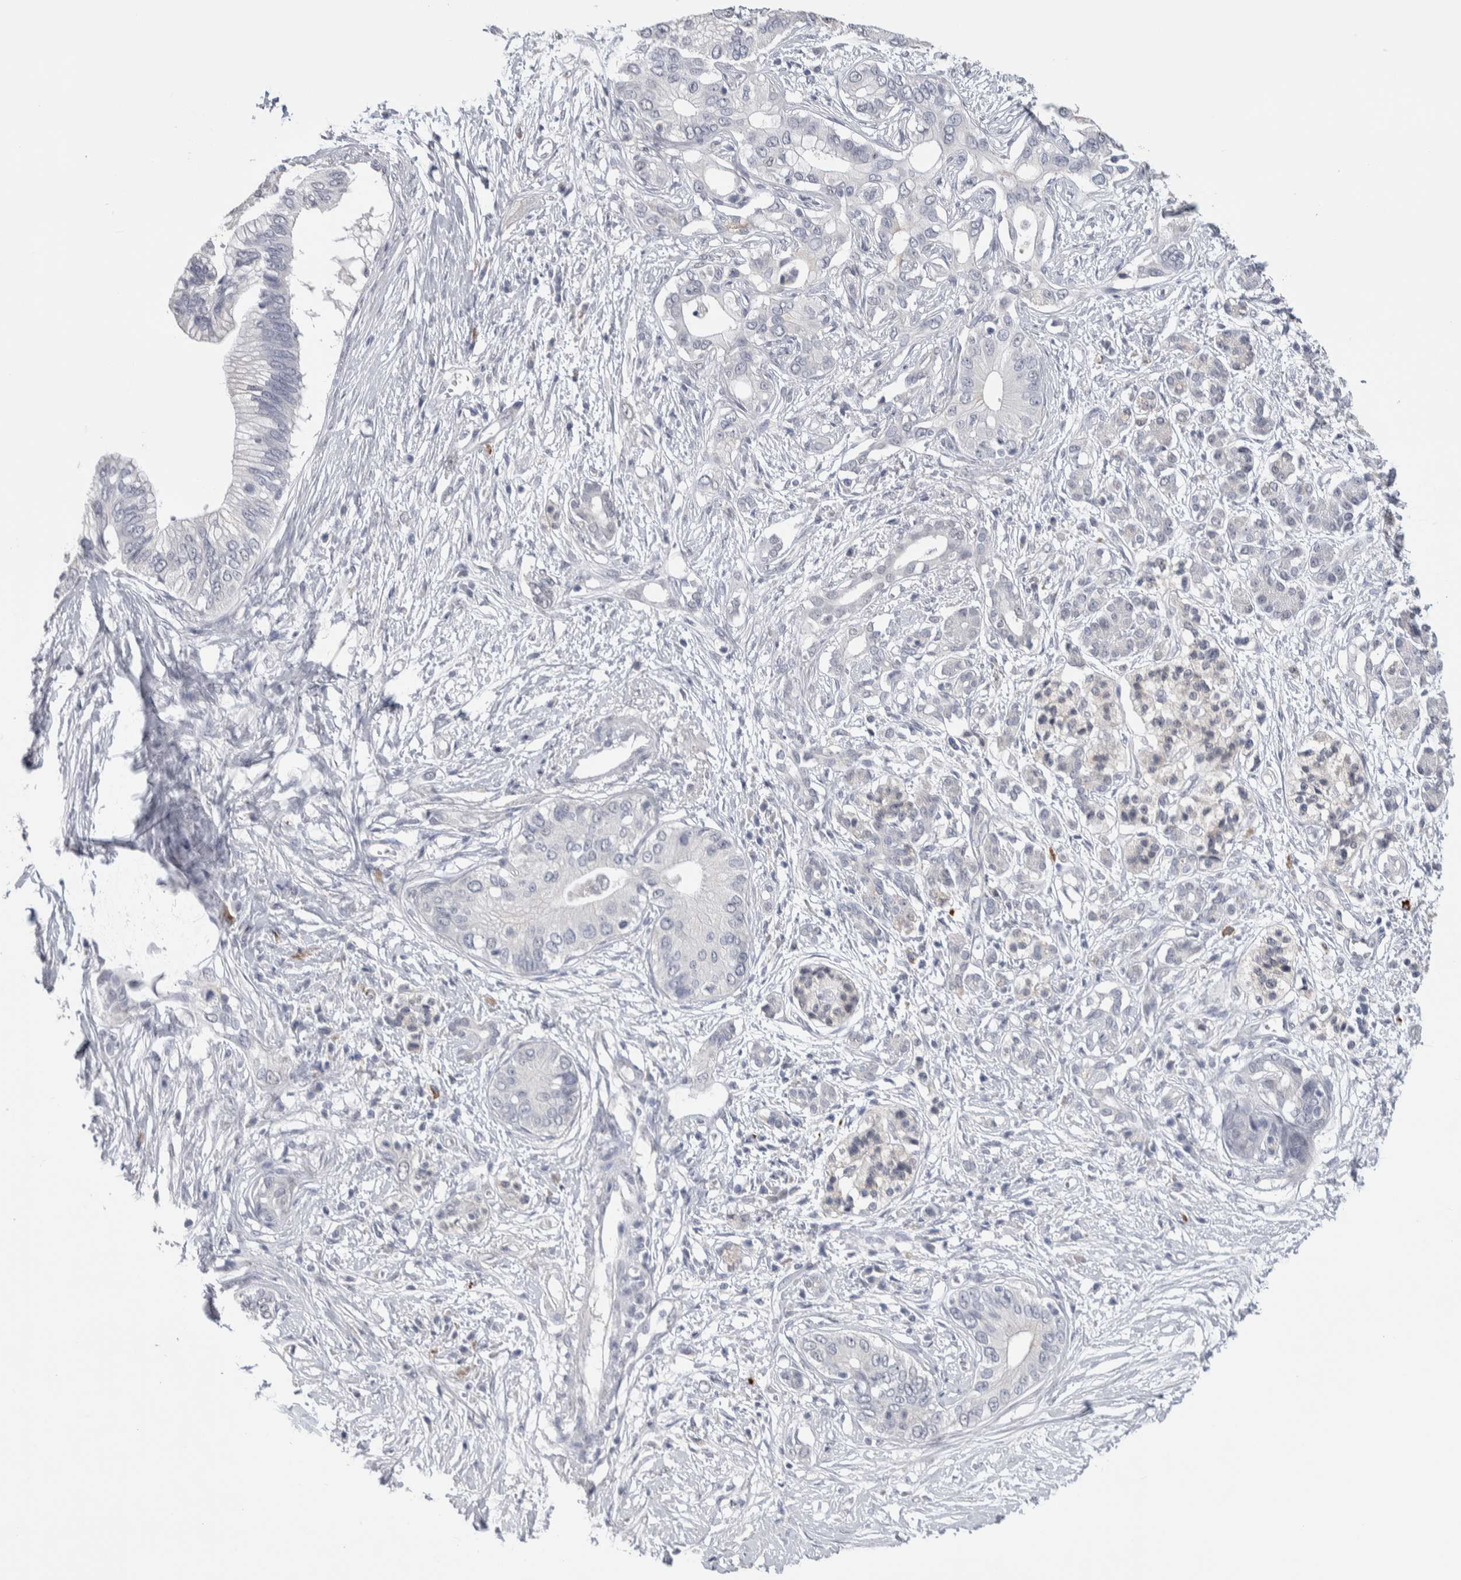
{"staining": {"intensity": "negative", "quantity": "none", "location": "none"}, "tissue": "pancreatic cancer", "cell_type": "Tumor cells", "image_type": "cancer", "snomed": [{"axis": "morphology", "description": "Normal tissue, NOS"}, {"axis": "morphology", "description": "Adenocarcinoma, NOS"}, {"axis": "topography", "description": "Pancreas"}, {"axis": "topography", "description": "Peripheral nerve tissue"}], "caption": "DAB (3,3'-diaminobenzidine) immunohistochemical staining of human pancreatic adenocarcinoma reveals no significant expression in tumor cells. (DAB immunohistochemistry, high magnification).", "gene": "TMEM102", "patient": {"sex": "male", "age": 59}}